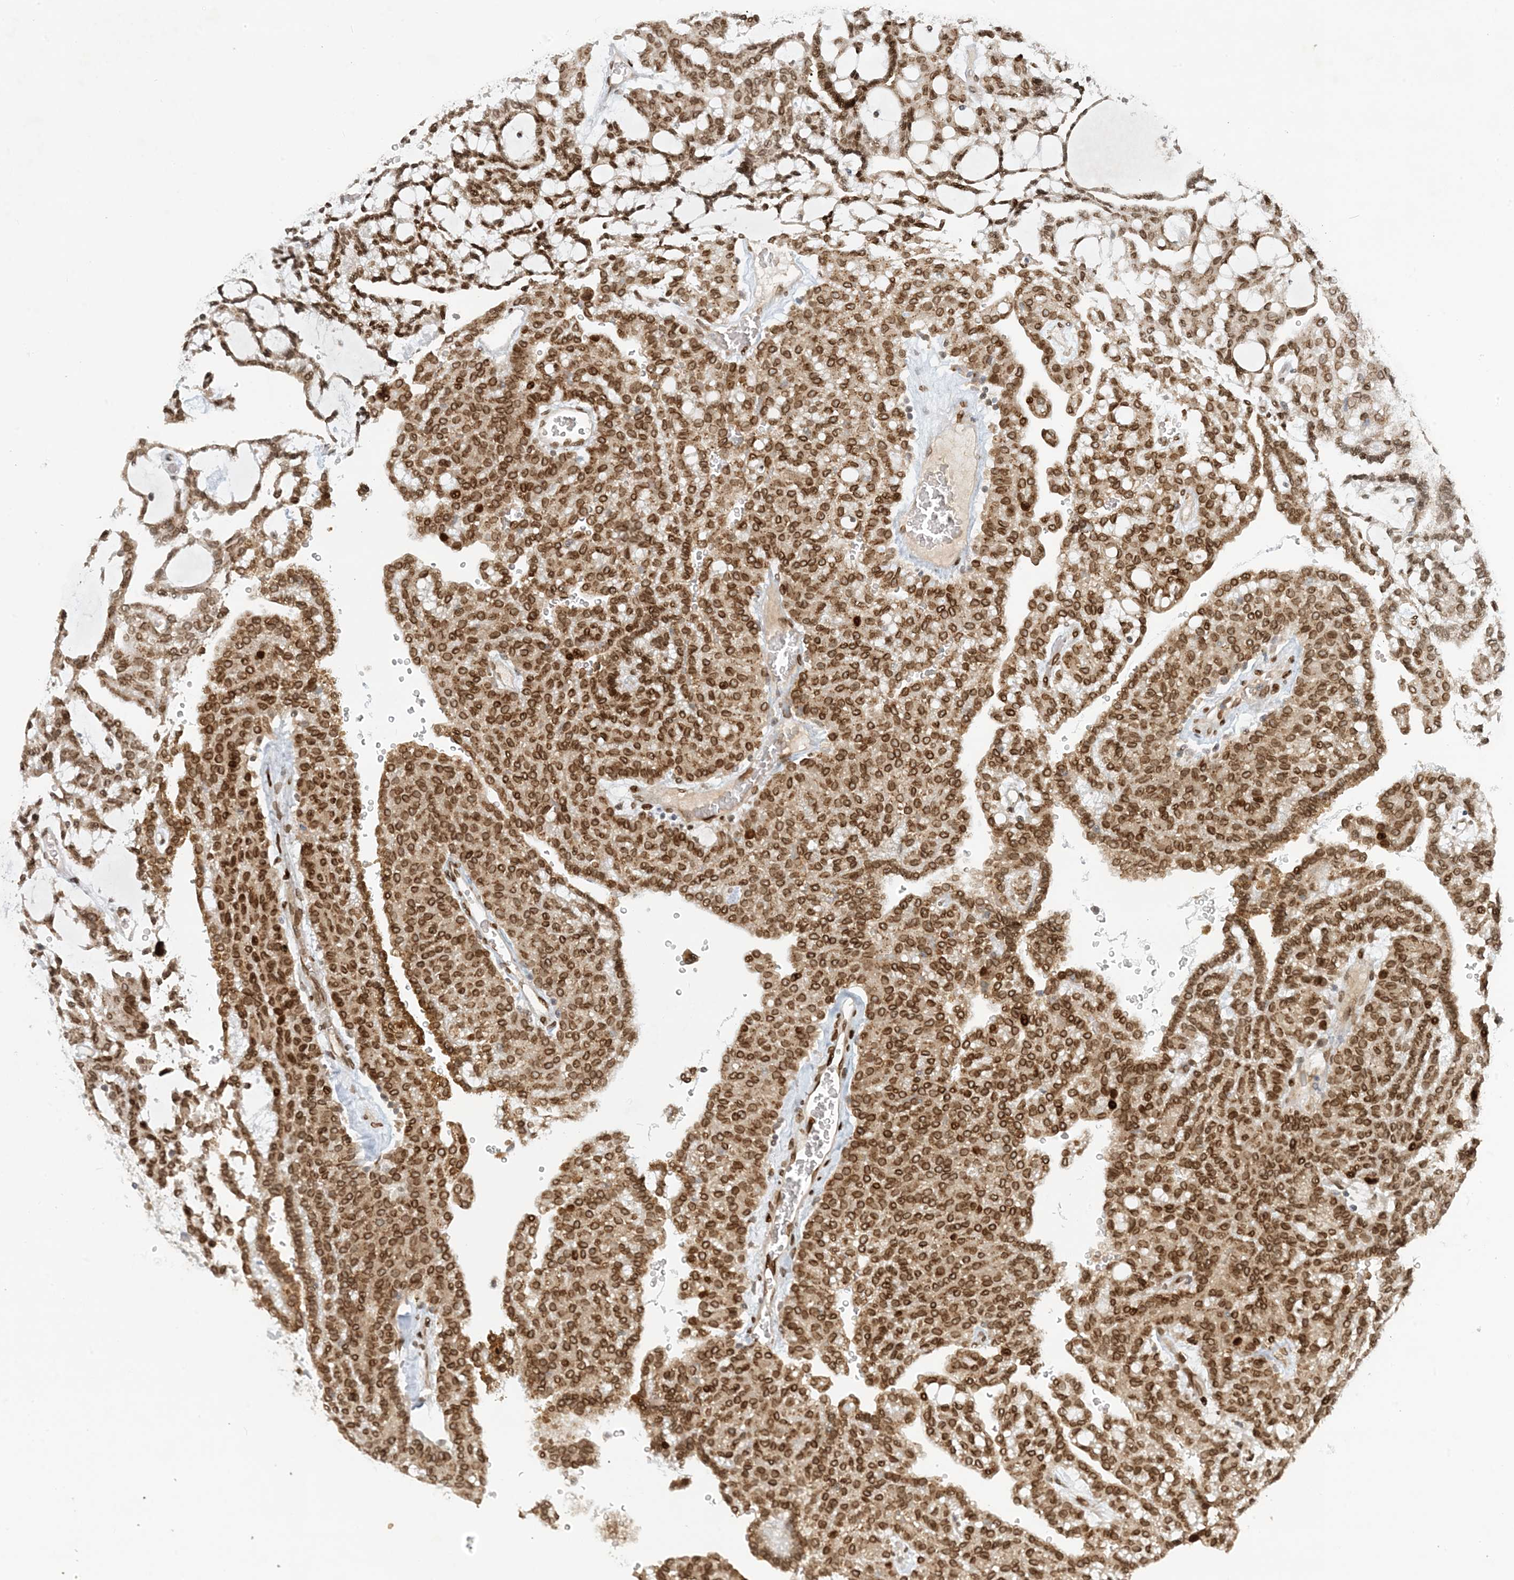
{"staining": {"intensity": "strong", "quantity": ">75%", "location": "cytoplasmic/membranous,nuclear"}, "tissue": "renal cancer", "cell_type": "Tumor cells", "image_type": "cancer", "snomed": [{"axis": "morphology", "description": "Adenocarcinoma, NOS"}, {"axis": "topography", "description": "Kidney"}], "caption": "A histopathology image showing strong cytoplasmic/membranous and nuclear positivity in approximately >75% of tumor cells in adenocarcinoma (renal), as visualized by brown immunohistochemical staining.", "gene": "SLC35A2", "patient": {"sex": "male", "age": 63}}